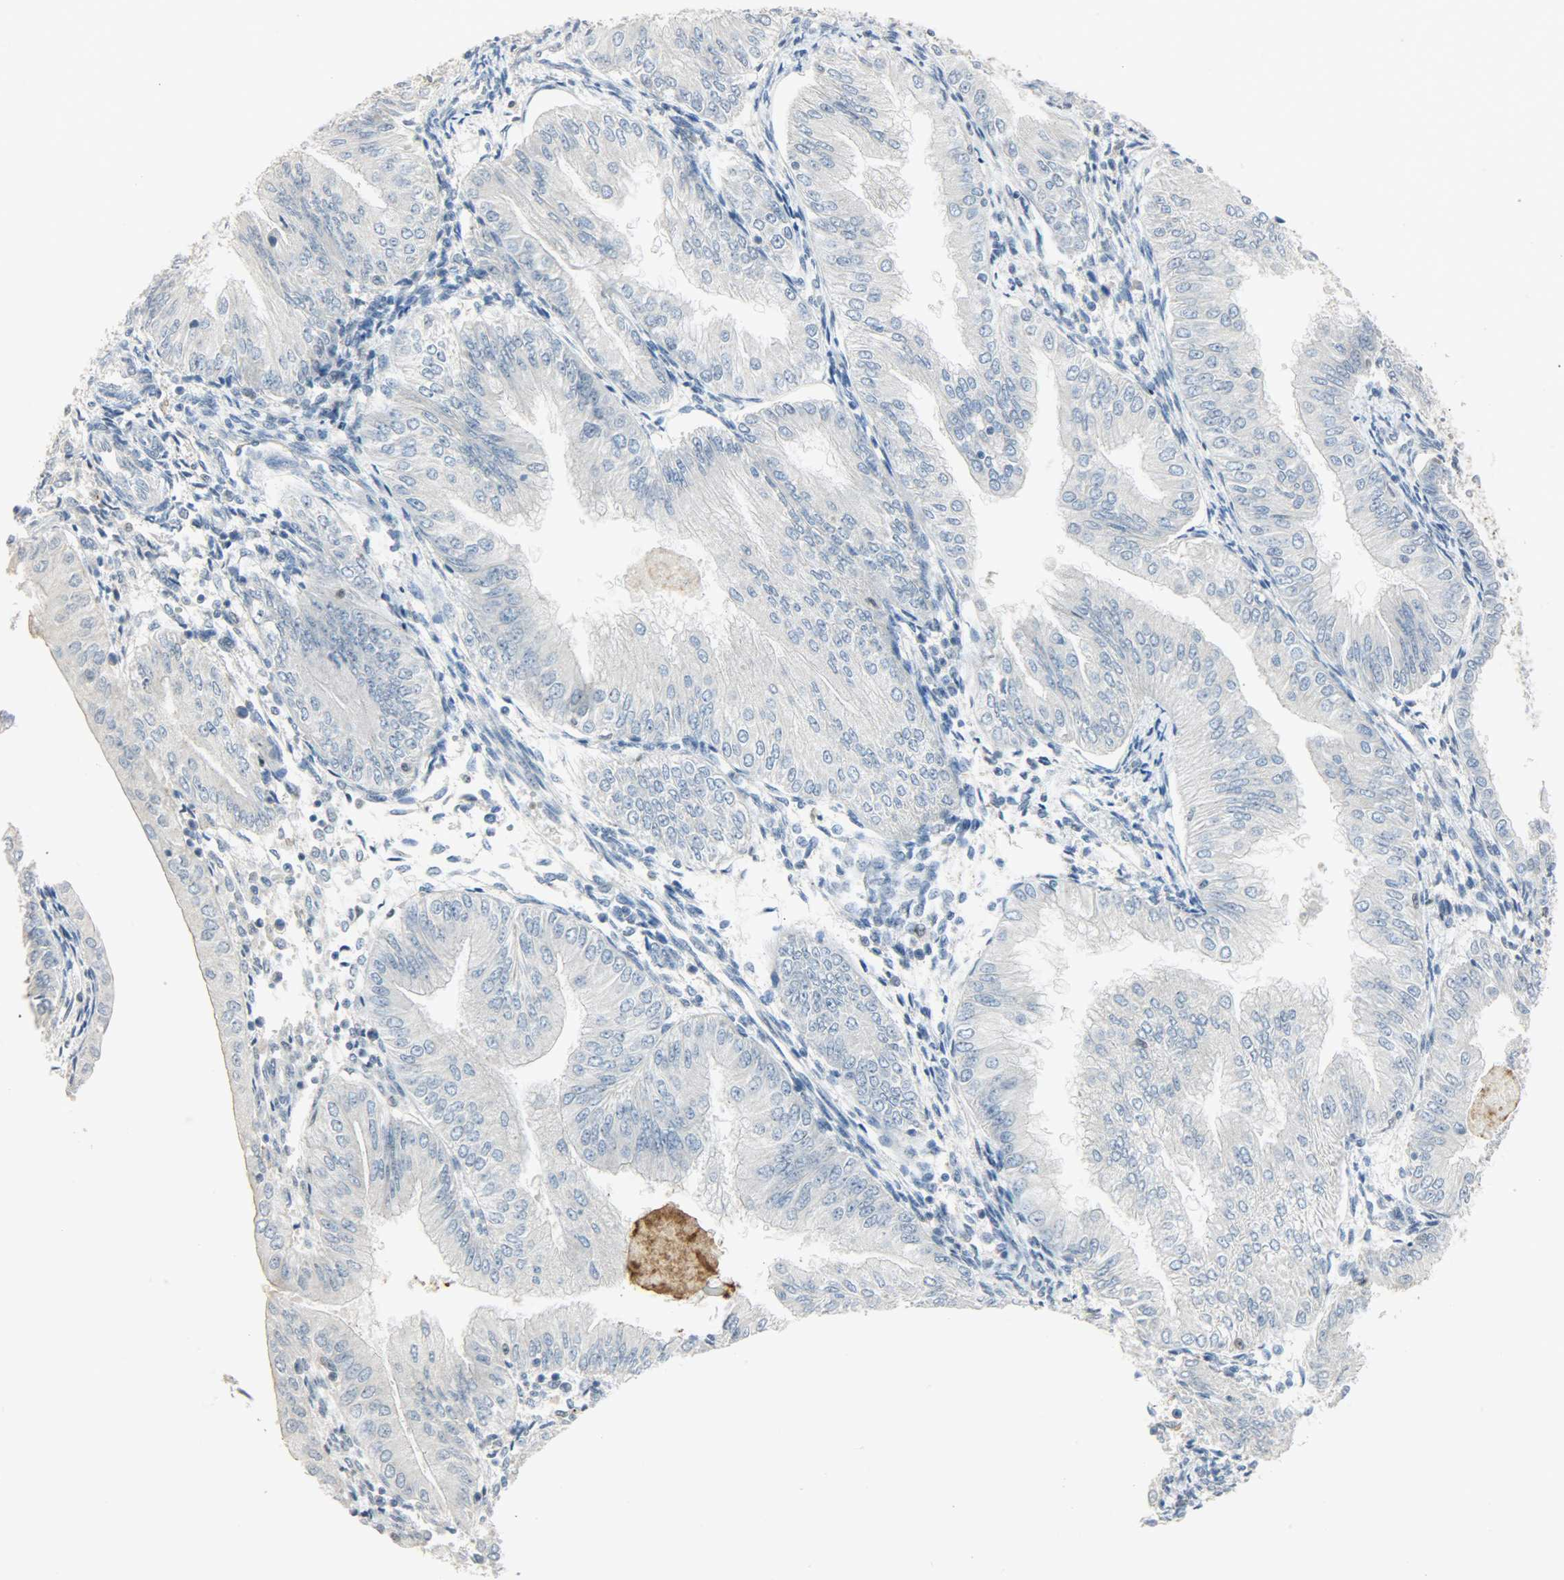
{"staining": {"intensity": "negative", "quantity": "none", "location": "none"}, "tissue": "endometrial cancer", "cell_type": "Tumor cells", "image_type": "cancer", "snomed": [{"axis": "morphology", "description": "Adenocarcinoma, NOS"}, {"axis": "topography", "description": "Endometrium"}], "caption": "Tumor cells show no significant staining in endometrial adenocarcinoma. (Immunohistochemistry, brightfield microscopy, high magnification).", "gene": "PPARG", "patient": {"sex": "female", "age": 53}}